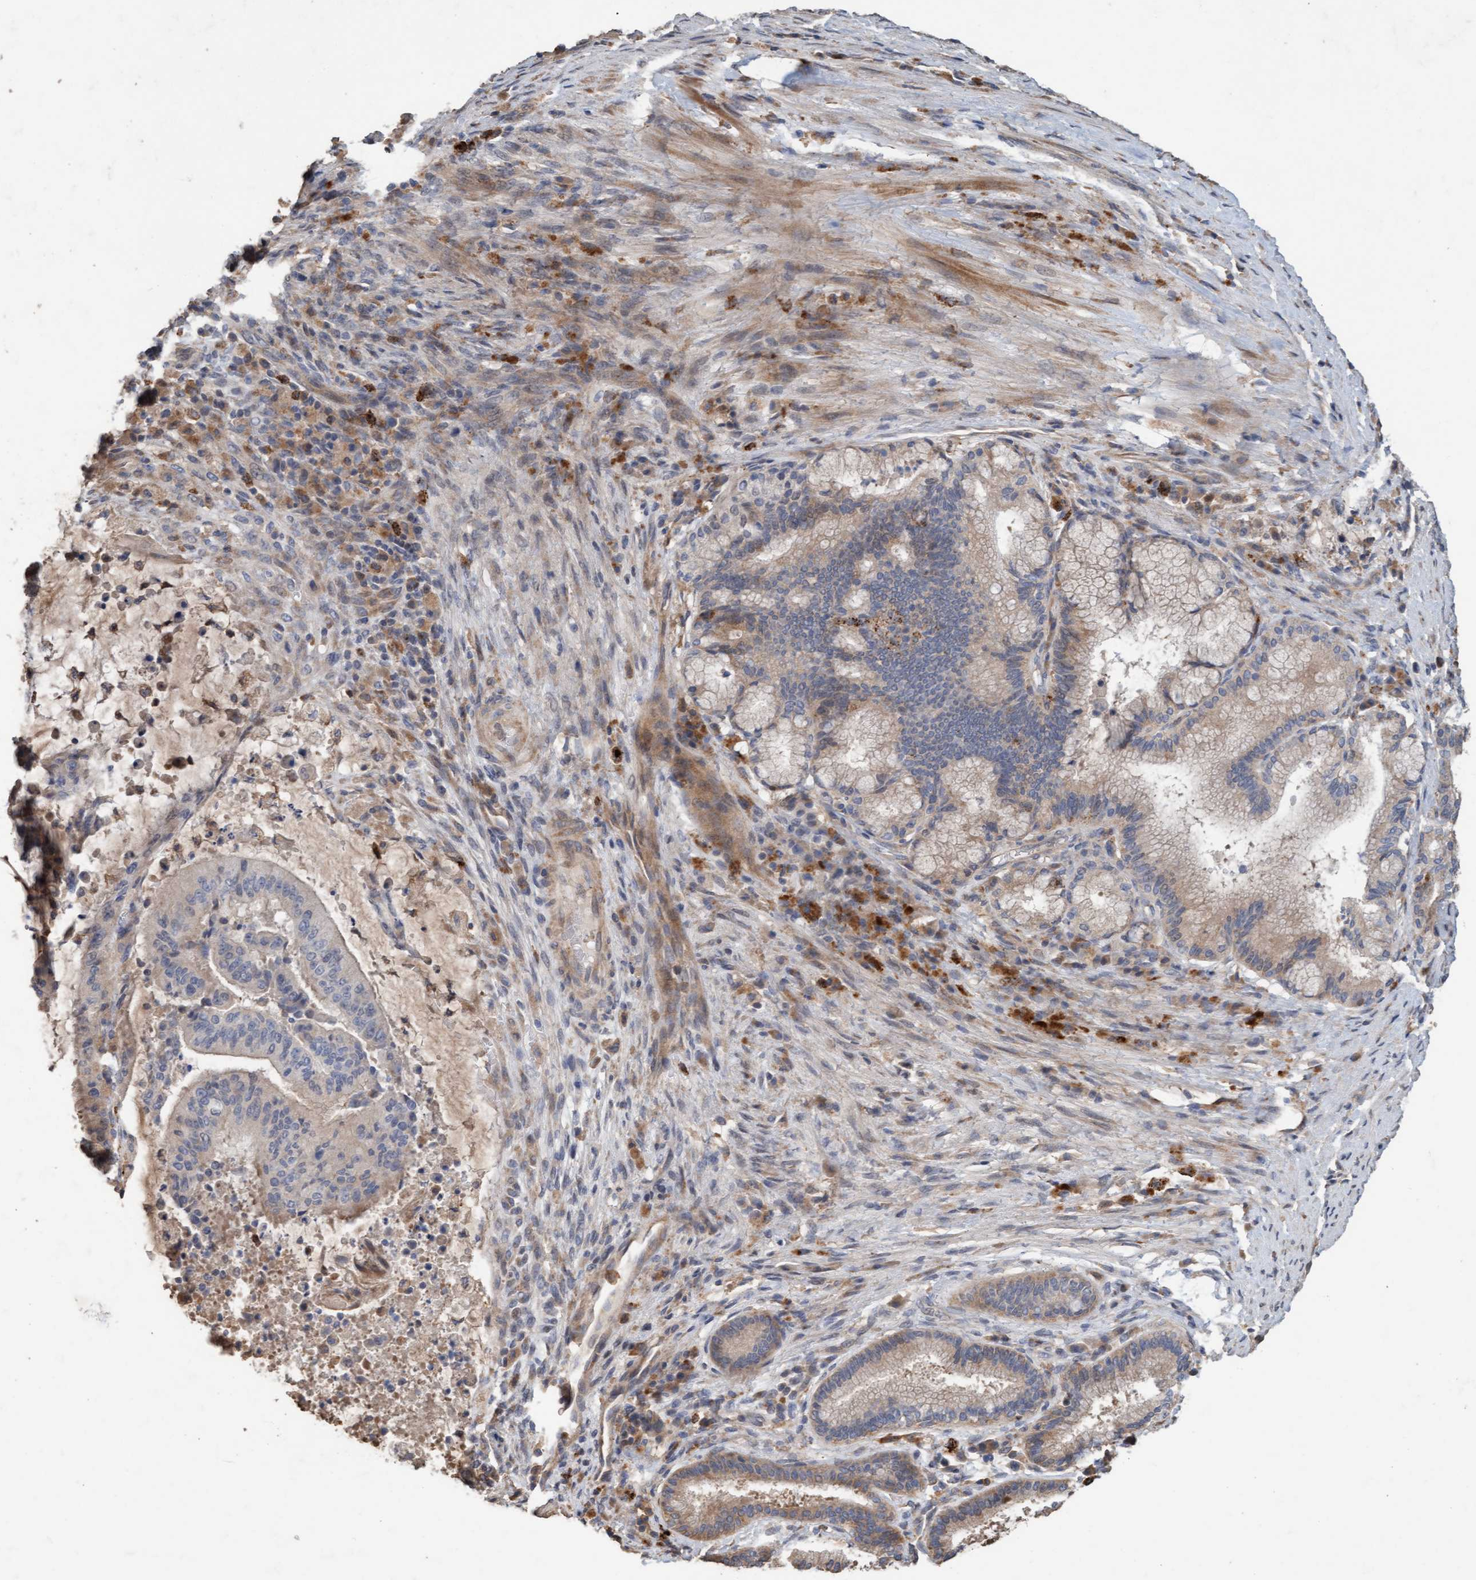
{"staining": {"intensity": "negative", "quantity": "none", "location": "none"}, "tissue": "liver cancer", "cell_type": "Tumor cells", "image_type": "cancer", "snomed": [{"axis": "morphology", "description": "Normal tissue, NOS"}, {"axis": "morphology", "description": "Cholangiocarcinoma"}, {"axis": "topography", "description": "Liver"}, {"axis": "topography", "description": "Peripheral nerve tissue"}], "caption": "A micrograph of human liver cancer (cholangiocarcinoma) is negative for staining in tumor cells.", "gene": "LONRF1", "patient": {"sex": "female", "age": 73}}